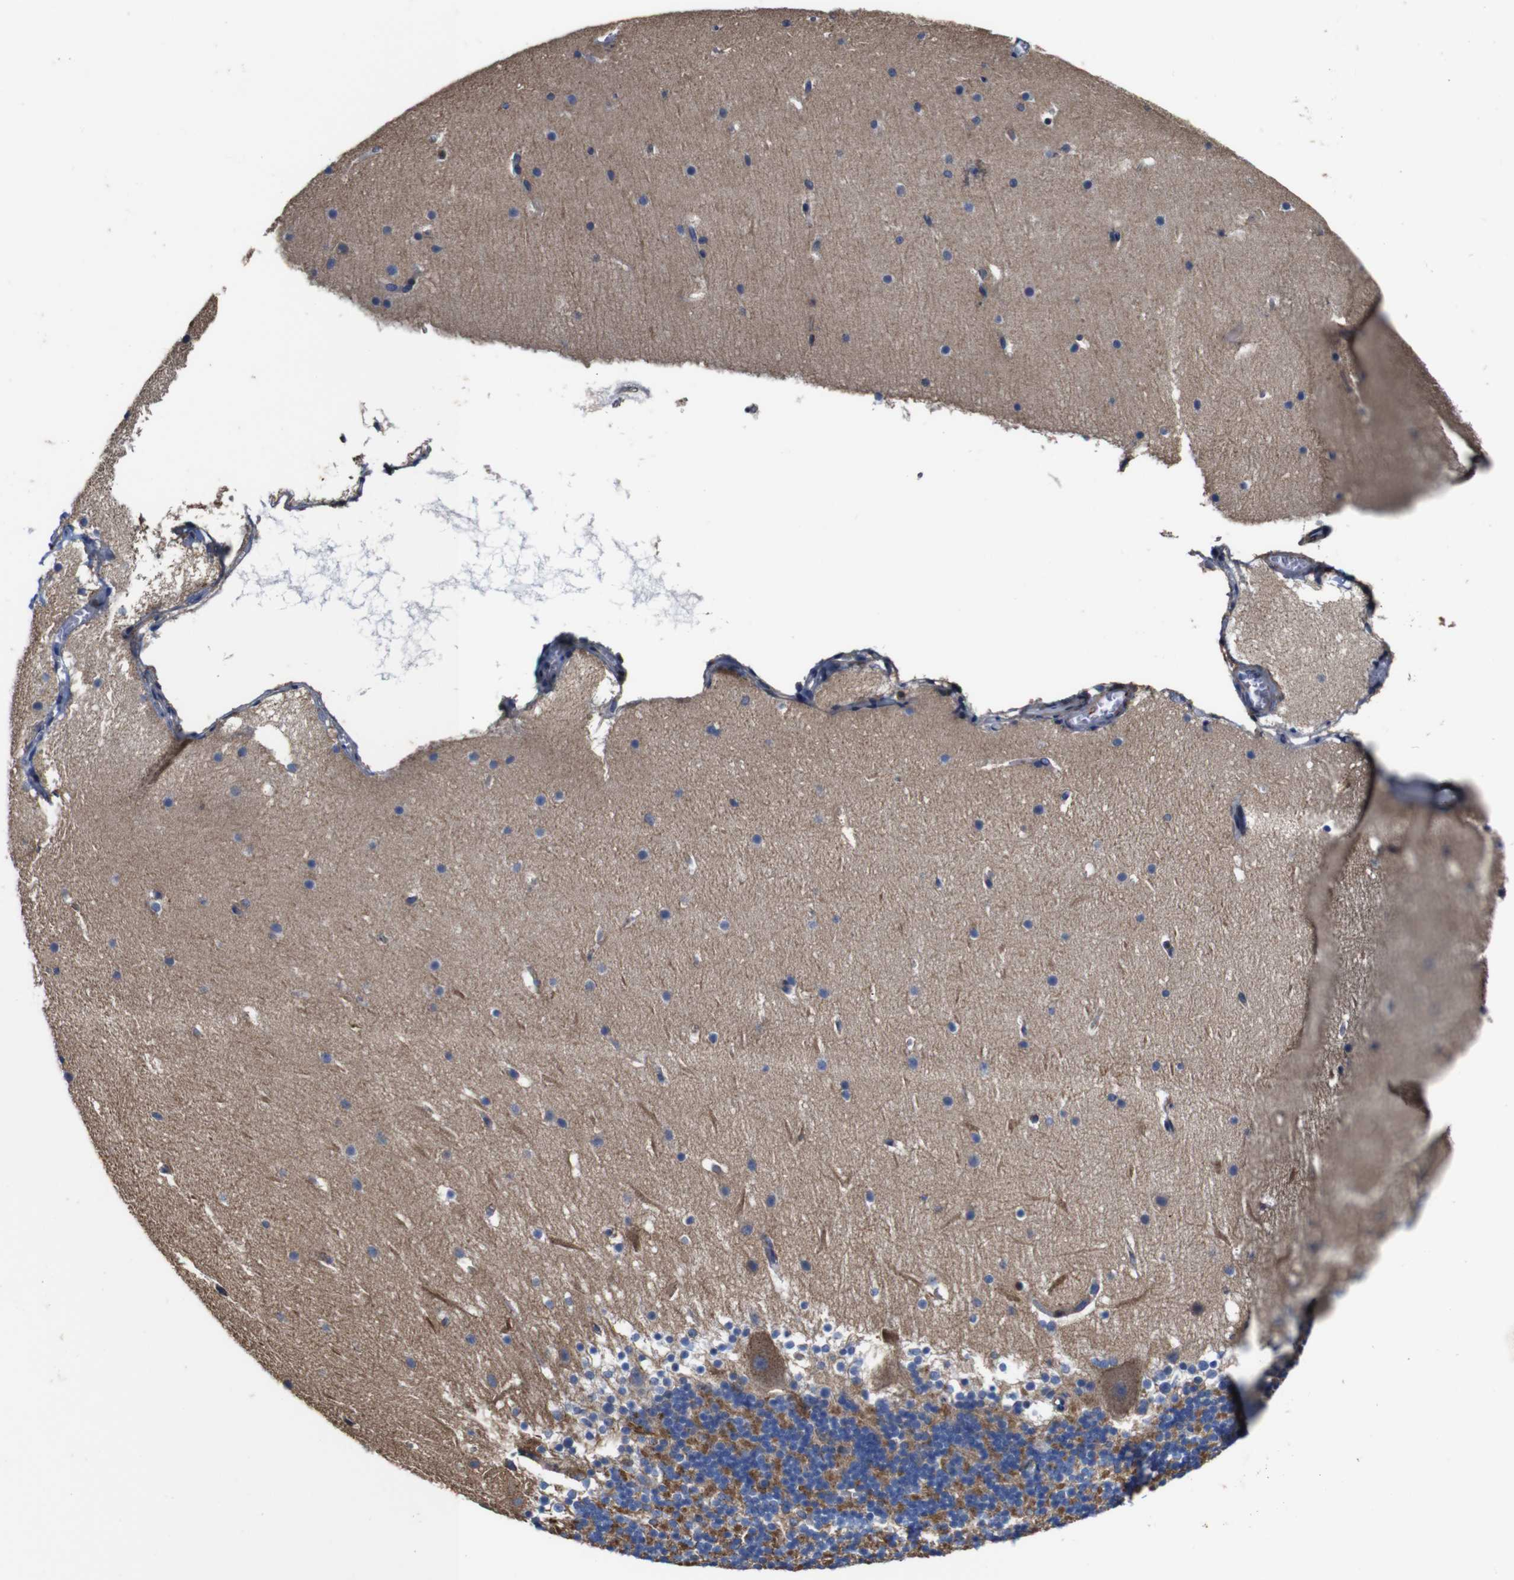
{"staining": {"intensity": "moderate", "quantity": "<25%", "location": "cytoplasmic/membranous"}, "tissue": "cerebellum", "cell_type": "Cells in granular layer", "image_type": "normal", "snomed": [{"axis": "morphology", "description": "Normal tissue, NOS"}, {"axis": "topography", "description": "Cerebellum"}], "caption": "Immunohistochemistry (IHC) of normal human cerebellum displays low levels of moderate cytoplasmic/membranous staining in about <25% of cells in granular layer. (Stains: DAB (3,3'-diaminobenzidine) in brown, nuclei in blue, Microscopy: brightfield microscopy at high magnification).", "gene": "PI4KA", "patient": {"sex": "male", "age": 45}}